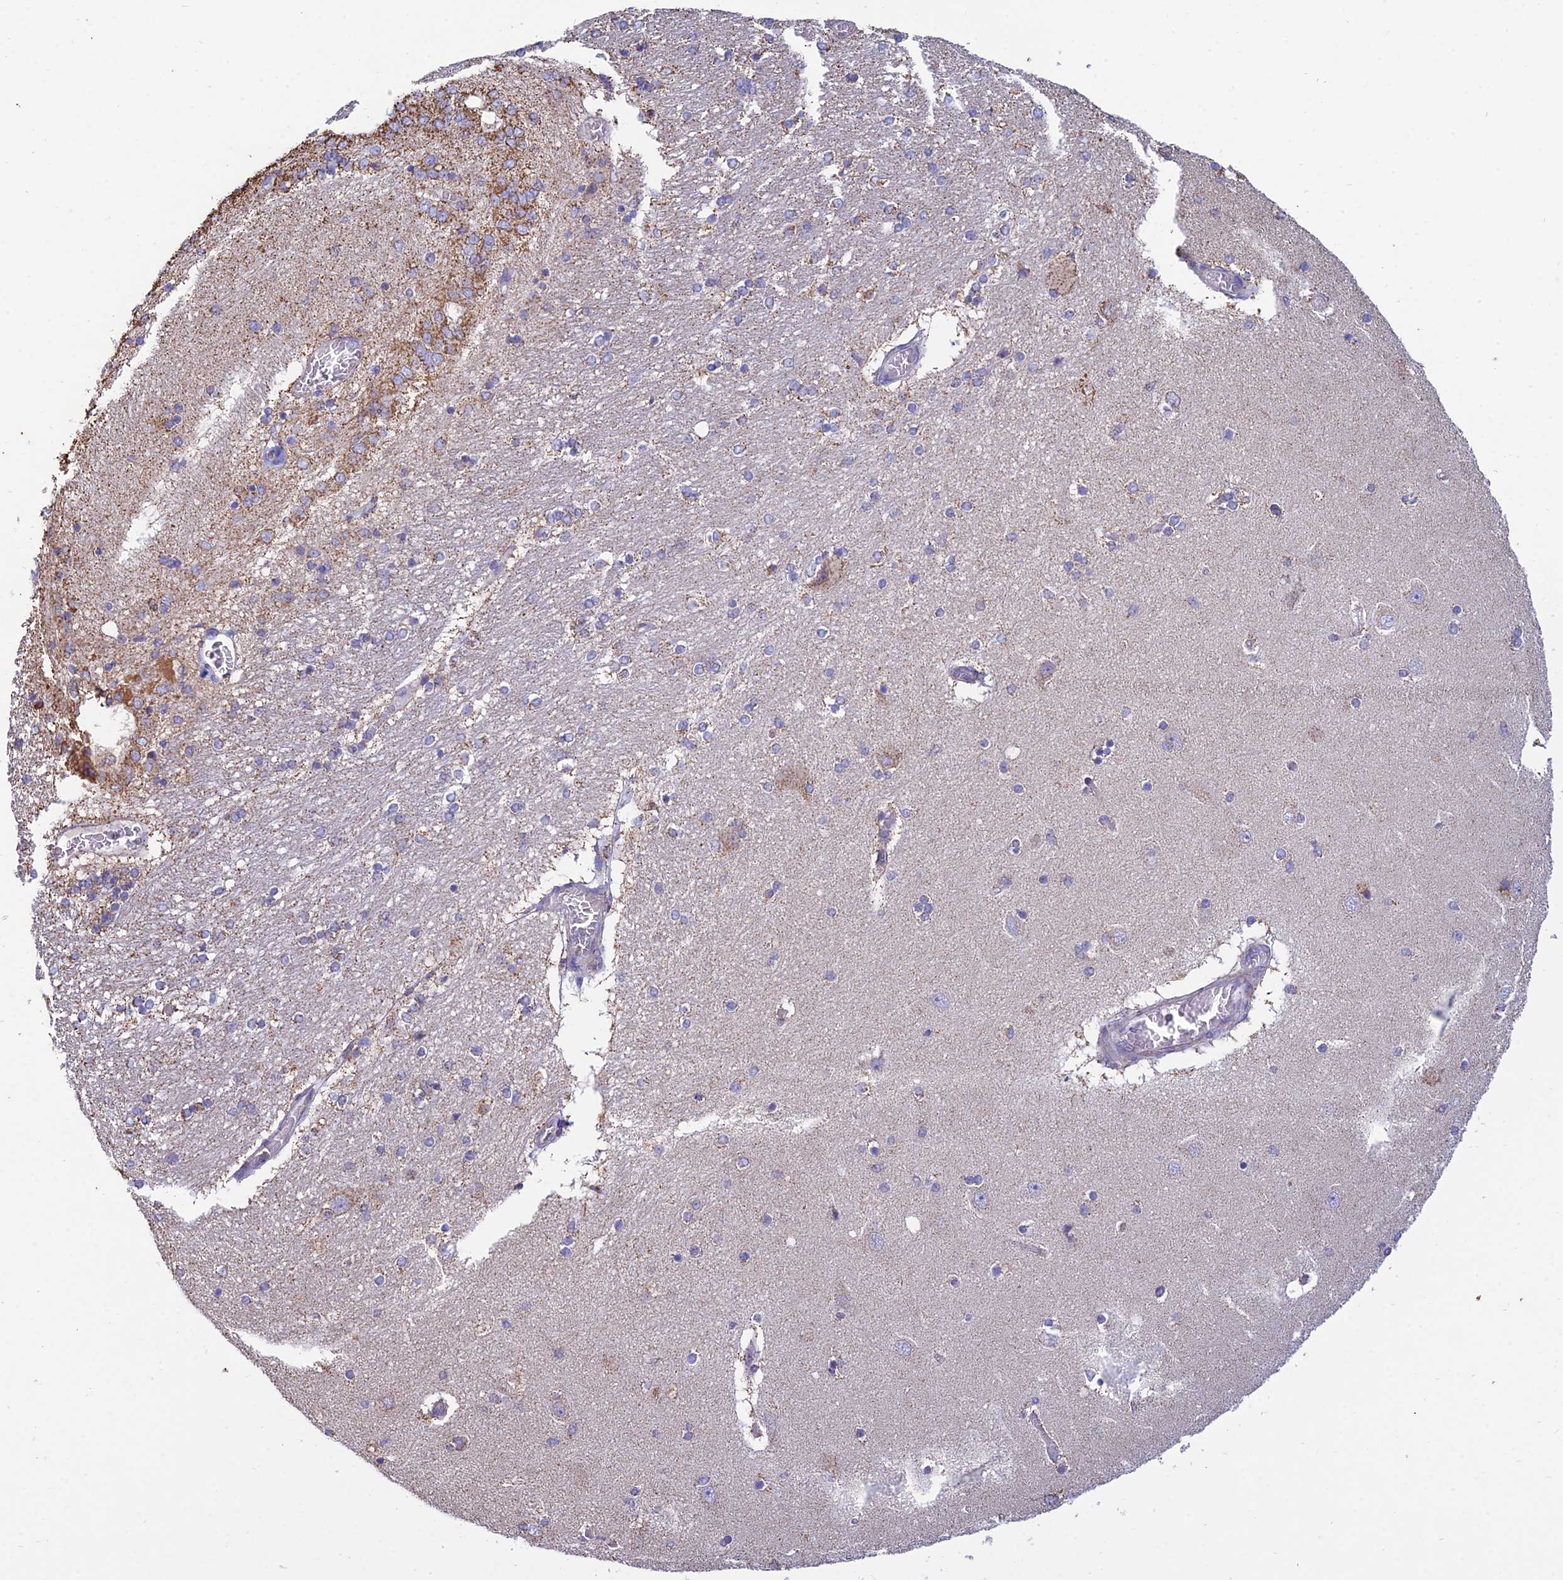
{"staining": {"intensity": "moderate", "quantity": "<25%", "location": "cytoplasmic/membranous"}, "tissue": "hippocampus", "cell_type": "Glial cells", "image_type": "normal", "snomed": [{"axis": "morphology", "description": "Normal tissue, NOS"}, {"axis": "topography", "description": "Hippocampus"}], "caption": "A photomicrograph of human hippocampus stained for a protein displays moderate cytoplasmic/membranous brown staining in glial cells. (Stains: DAB (3,3'-diaminobenzidine) in brown, nuclei in blue, Microscopy: brightfield microscopy at high magnification).", "gene": "OR2W3", "patient": {"sex": "female", "age": 54}}